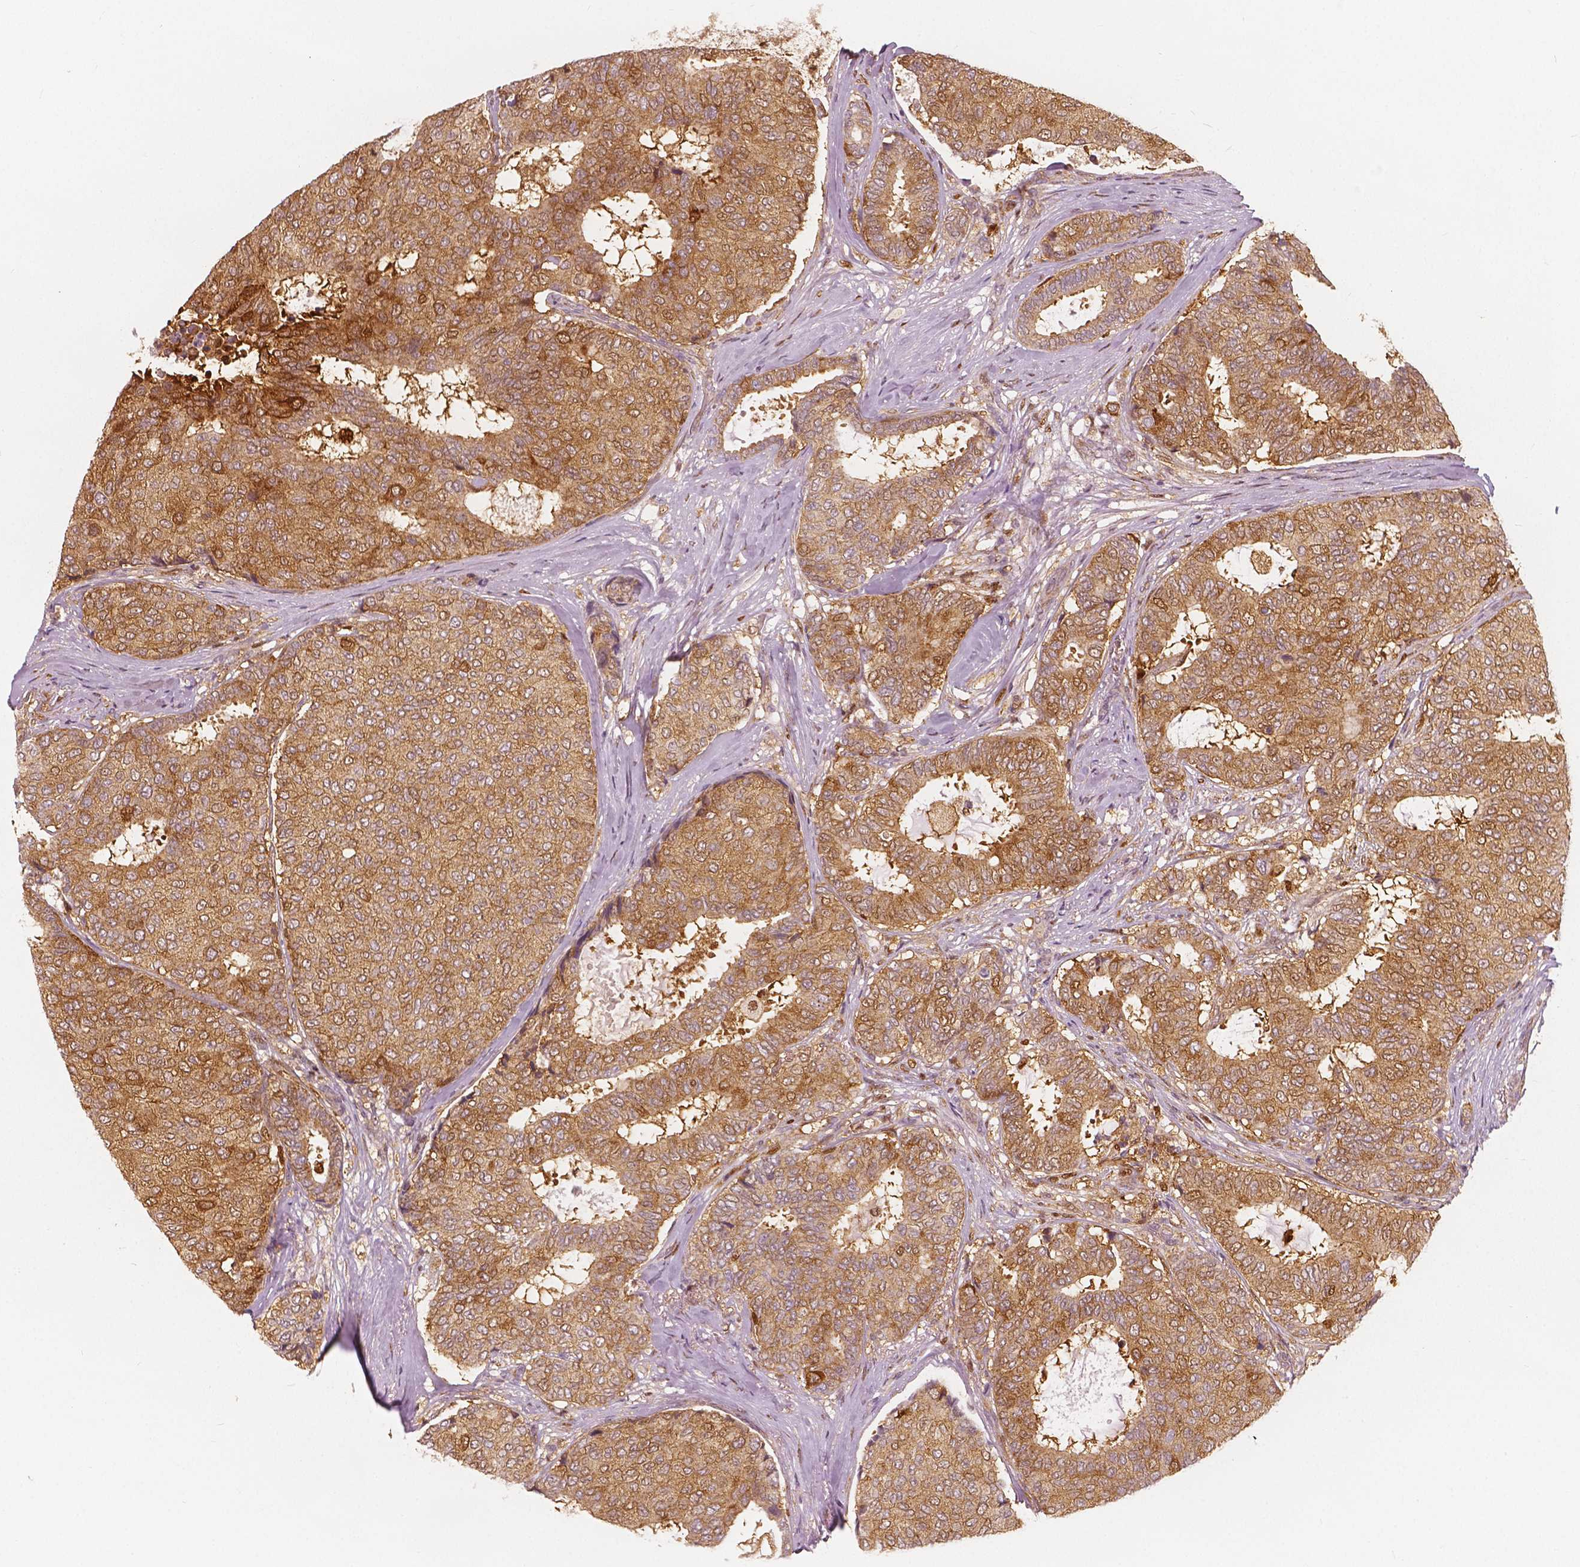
{"staining": {"intensity": "moderate", "quantity": ">75%", "location": "cytoplasmic/membranous,nuclear"}, "tissue": "breast cancer", "cell_type": "Tumor cells", "image_type": "cancer", "snomed": [{"axis": "morphology", "description": "Duct carcinoma"}, {"axis": "topography", "description": "Breast"}], "caption": "A high-resolution image shows IHC staining of breast cancer, which shows moderate cytoplasmic/membranous and nuclear expression in approximately >75% of tumor cells.", "gene": "SQSTM1", "patient": {"sex": "female", "age": 75}}